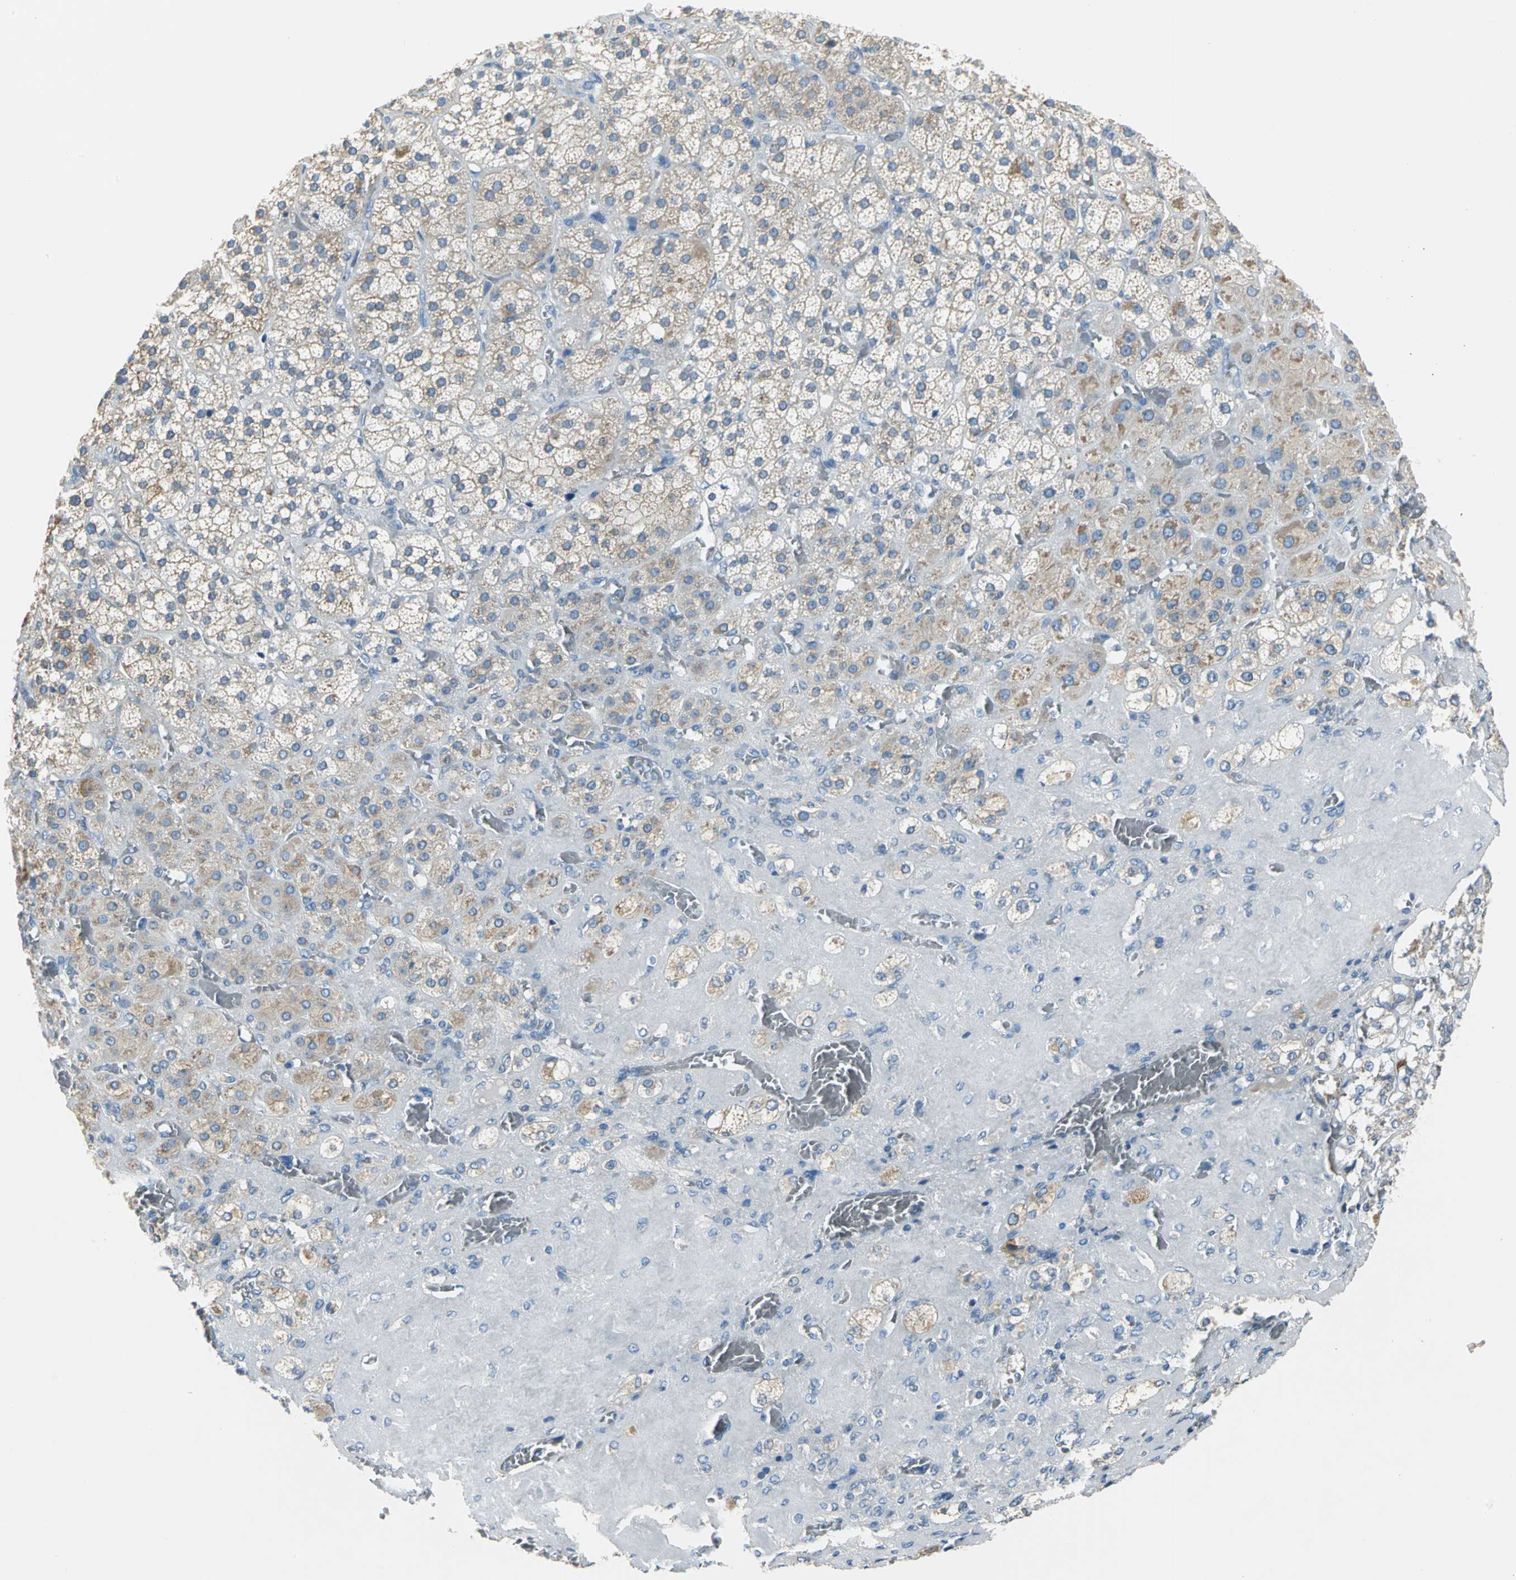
{"staining": {"intensity": "weak", "quantity": ">75%", "location": "cytoplasmic/membranous"}, "tissue": "adrenal gland", "cell_type": "Glandular cells", "image_type": "normal", "snomed": [{"axis": "morphology", "description": "Normal tissue, NOS"}, {"axis": "topography", "description": "Adrenal gland"}], "caption": "This histopathology image displays immunohistochemistry (IHC) staining of normal human adrenal gland, with low weak cytoplasmic/membranous positivity in approximately >75% of glandular cells.", "gene": "ALOX15", "patient": {"sex": "female", "age": 71}}